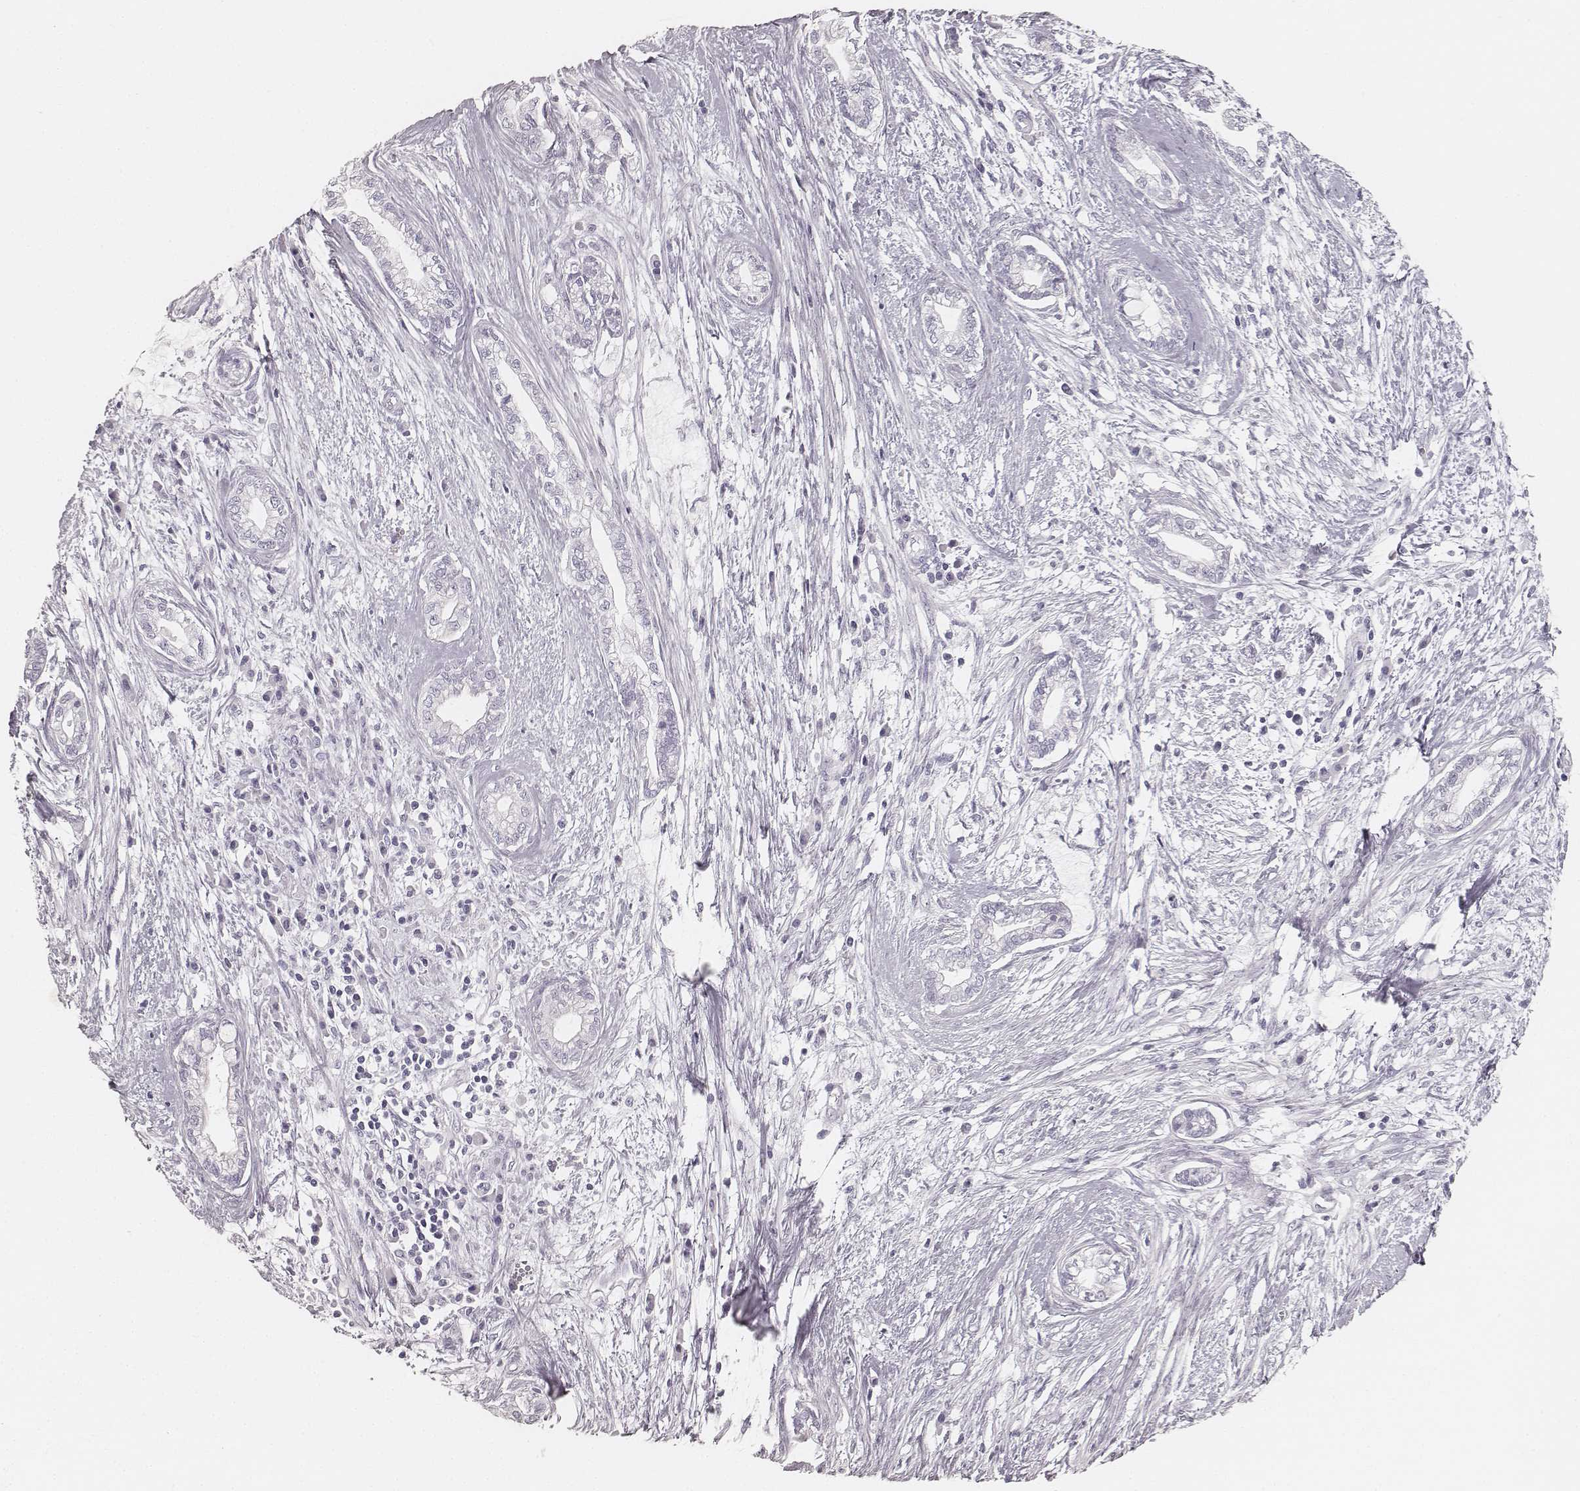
{"staining": {"intensity": "negative", "quantity": "none", "location": "none"}, "tissue": "cervical cancer", "cell_type": "Tumor cells", "image_type": "cancer", "snomed": [{"axis": "morphology", "description": "Adenocarcinoma, NOS"}, {"axis": "topography", "description": "Cervix"}], "caption": "Tumor cells are negative for brown protein staining in adenocarcinoma (cervical). (Brightfield microscopy of DAB (3,3'-diaminobenzidine) IHC at high magnification).", "gene": "KRT34", "patient": {"sex": "female", "age": 62}}